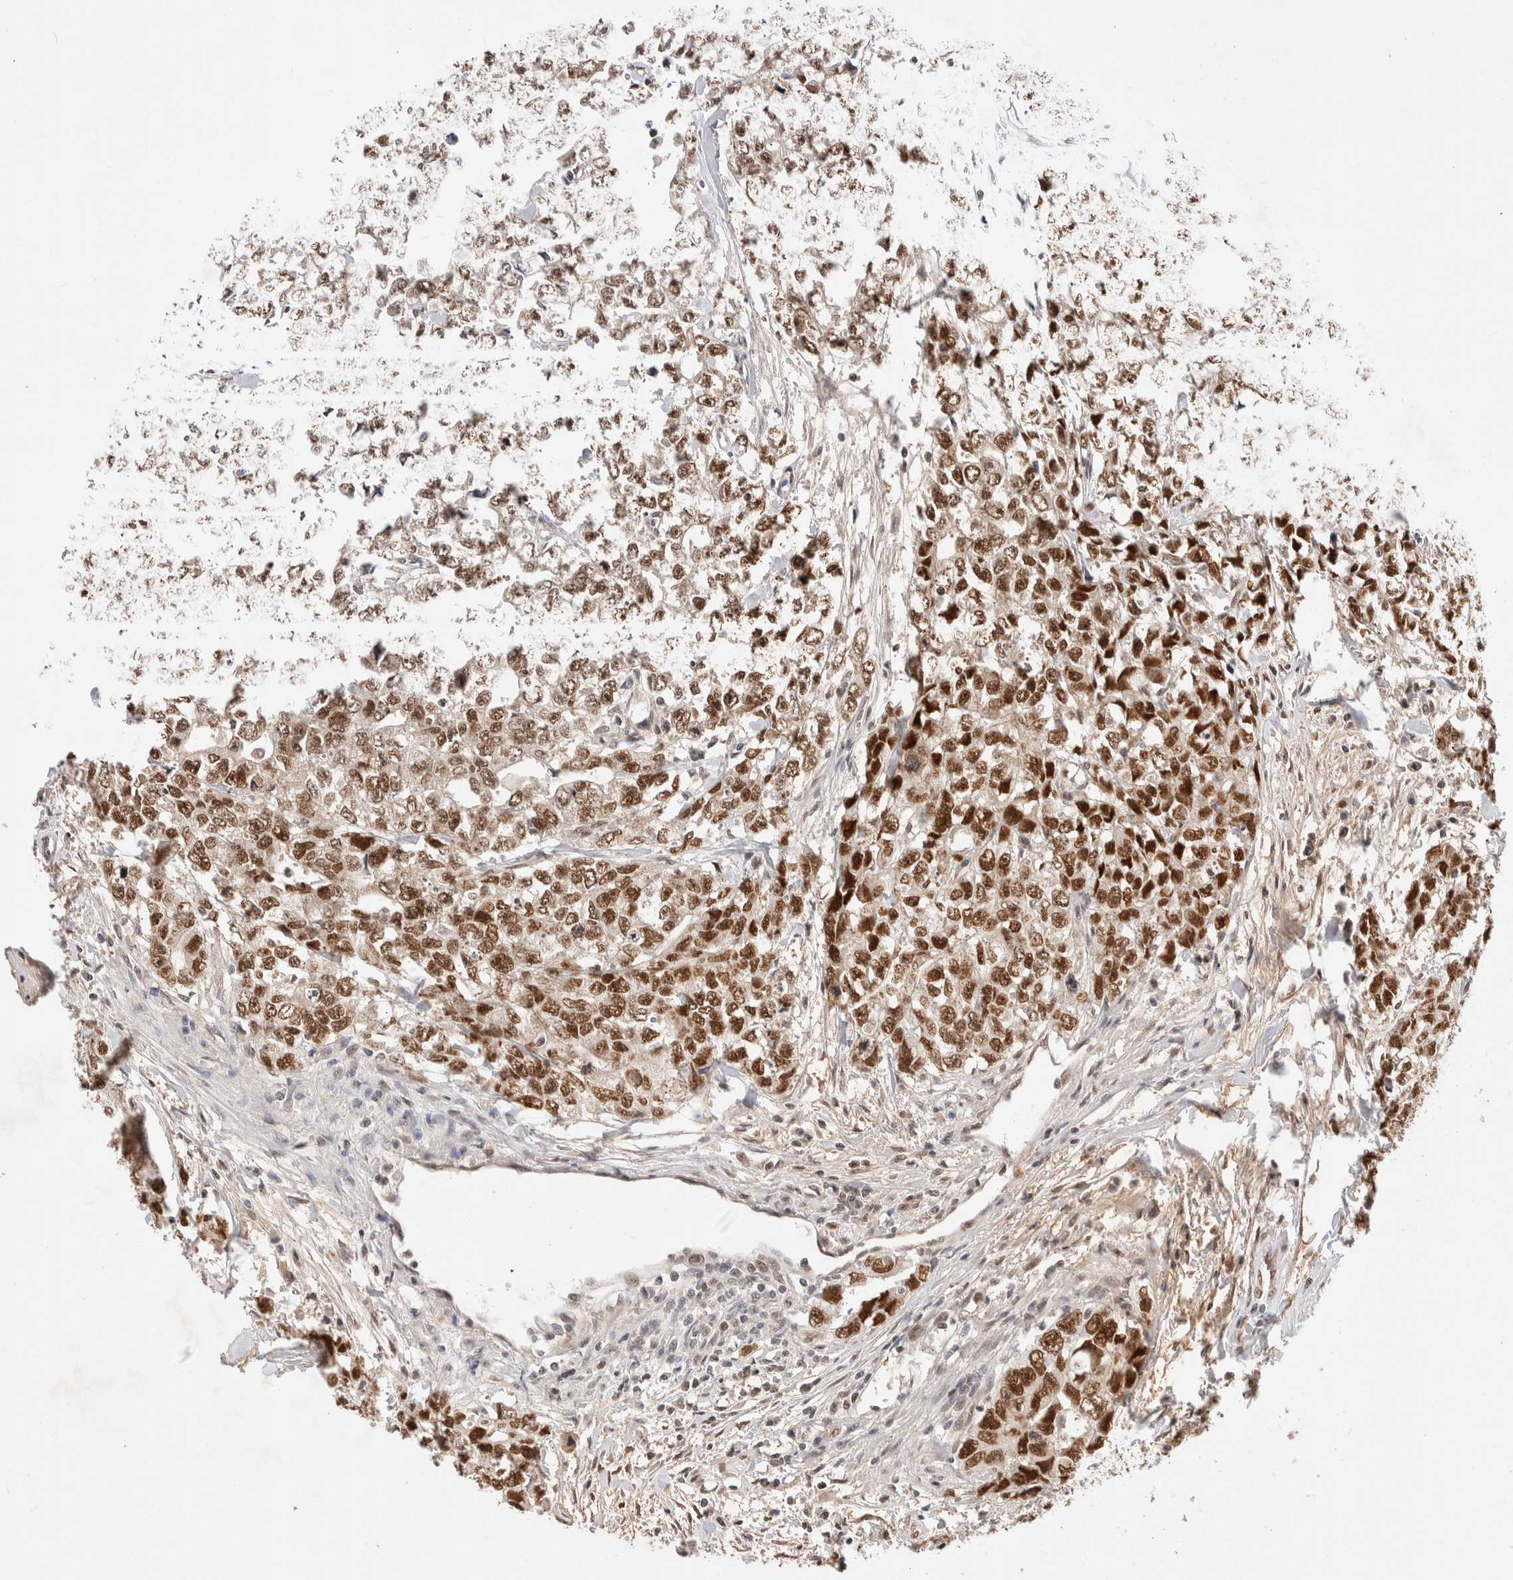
{"staining": {"intensity": "strong", "quantity": ">75%", "location": "nuclear"}, "tissue": "testis cancer", "cell_type": "Tumor cells", "image_type": "cancer", "snomed": [{"axis": "morphology", "description": "Carcinoma, Embryonal, NOS"}, {"axis": "topography", "description": "Testis"}], "caption": "An IHC image of neoplastic tissue is shown. Protein staining in brown labels strong nuclear positivity in testis embryonal carcinoma within tumor cells. The staining was performed using DAB (3,3'-diaminobenzidine), with brown indicating positive protein expression. Nuclei are stained blue with hematoxylin.", "gene": "GTF2I", "patient": {"sex": "male", "age": 28}}